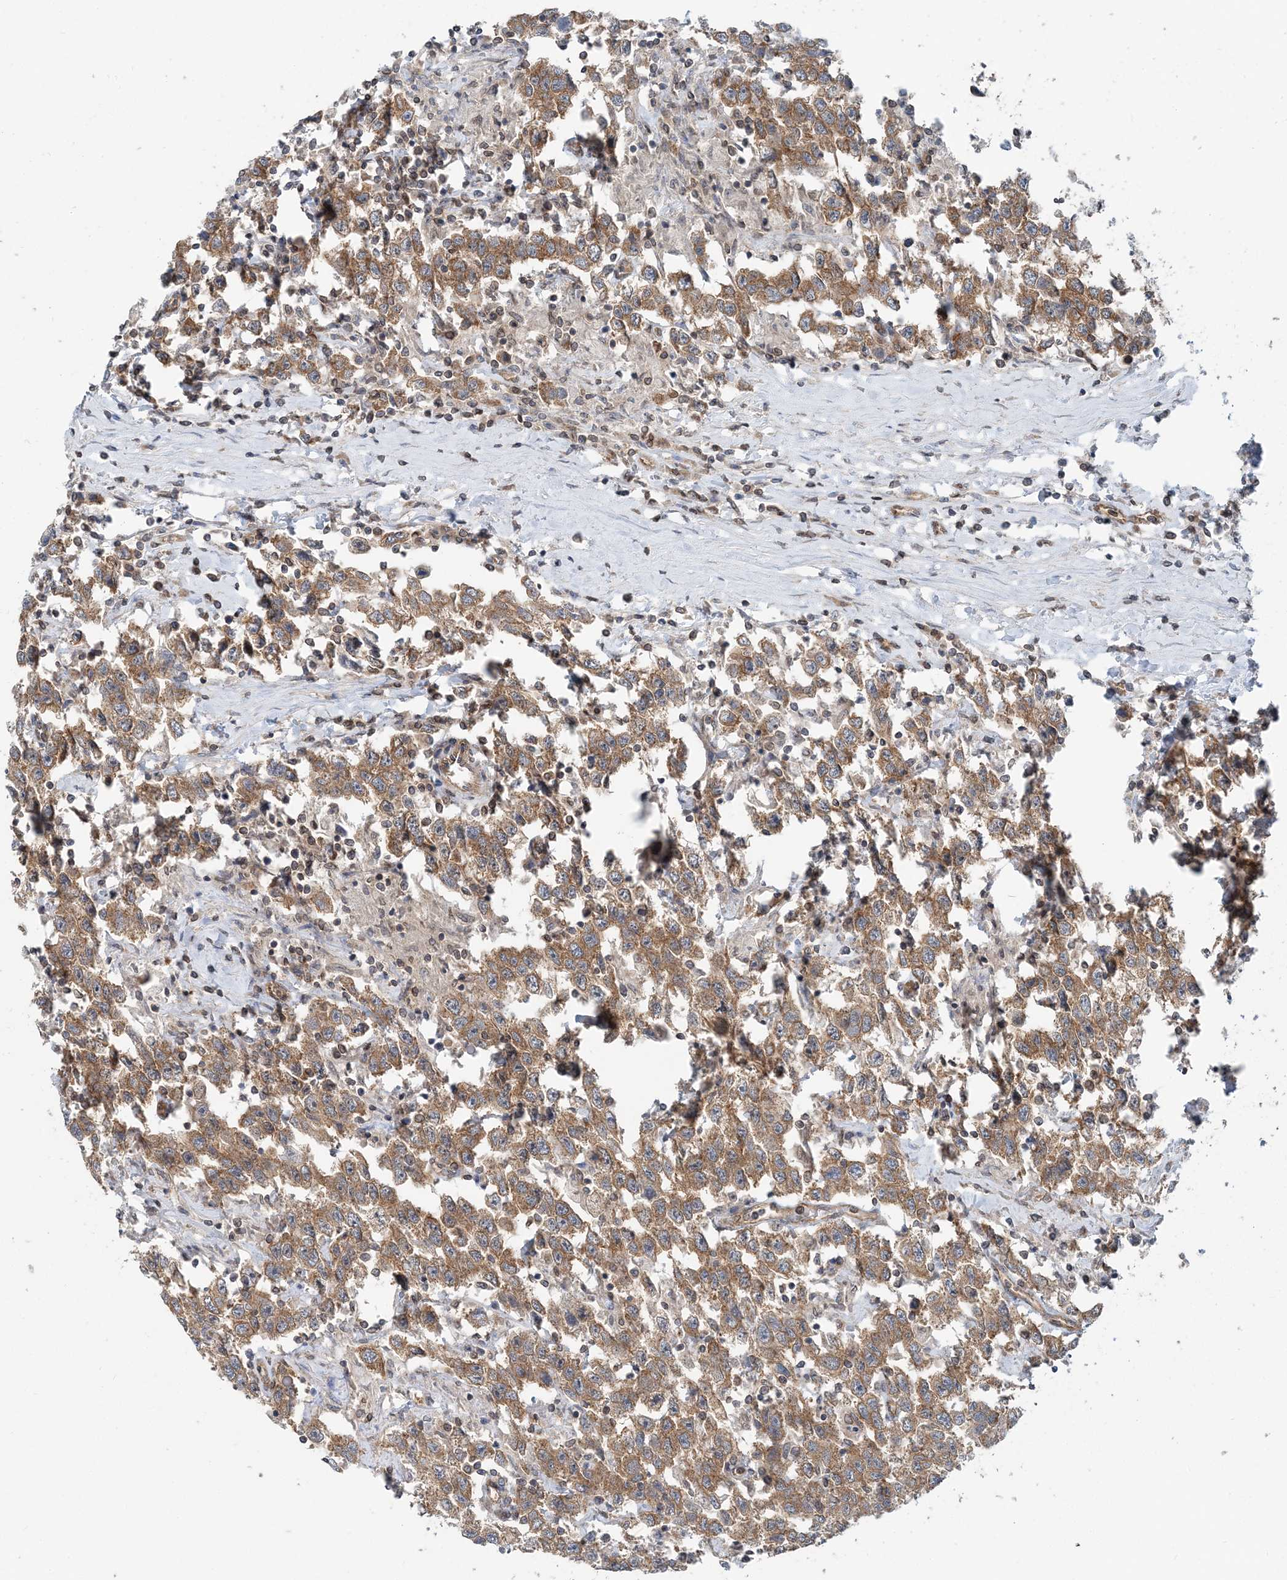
{"staining": {"intensity": "moderate", "quantity": ">75%", "location": "cytoplasmic/membranous"}, "tissue": "testis cancer", "cell_type": "Tumor cells", "image_type": "cancer", "snomed": [{"axis": "morphology", "description": "Seminoma, NOS"}, {"axis": "topography", "description": "Testis"}], "caption": "Immunohistochemical staining of seminoma (testis) reveals medium levels of moderate cytoplasmic/membranous staining in approximately >75% of tumor cells.", "gene": "MOB4", "patient": {"sex": "male", "age": 41}}